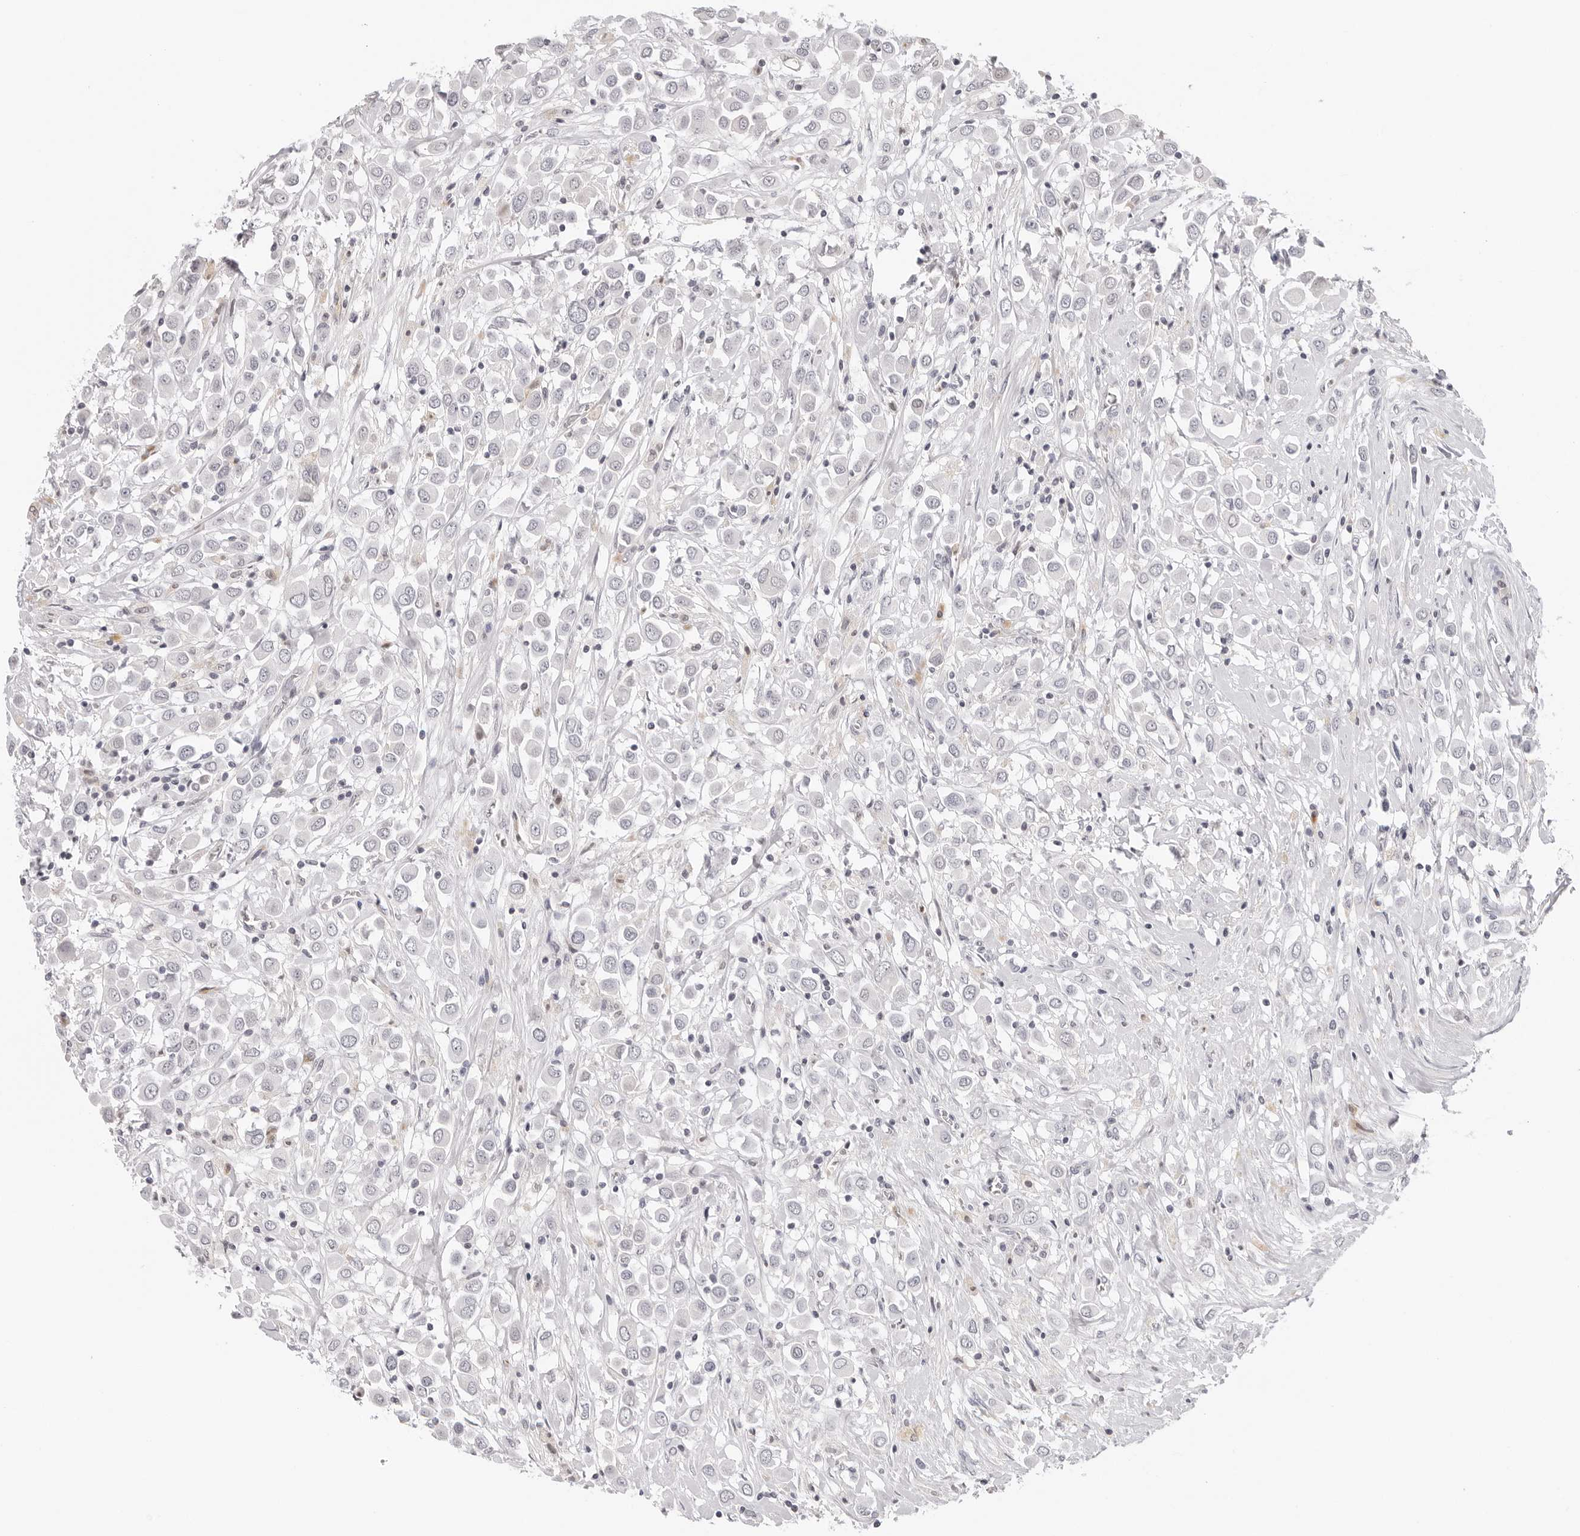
{"staining": {"intensity": "negative", "quantity": "none", "location": "none"}, "tissue": "breast cancer", "cell_type": "Tumor cells", "image_type": "cancer", "snomed": [{"axis": "morphology", "description": "Duct carcinoma"}, {"axis": "topography", "description": "Breast"}], "caption": "Breast cancer was stained to show a protein in brown. There is no significant positivity in tumor cells.", "gene": "STRADB", "patient": {"sex": "female", "age": 61}}